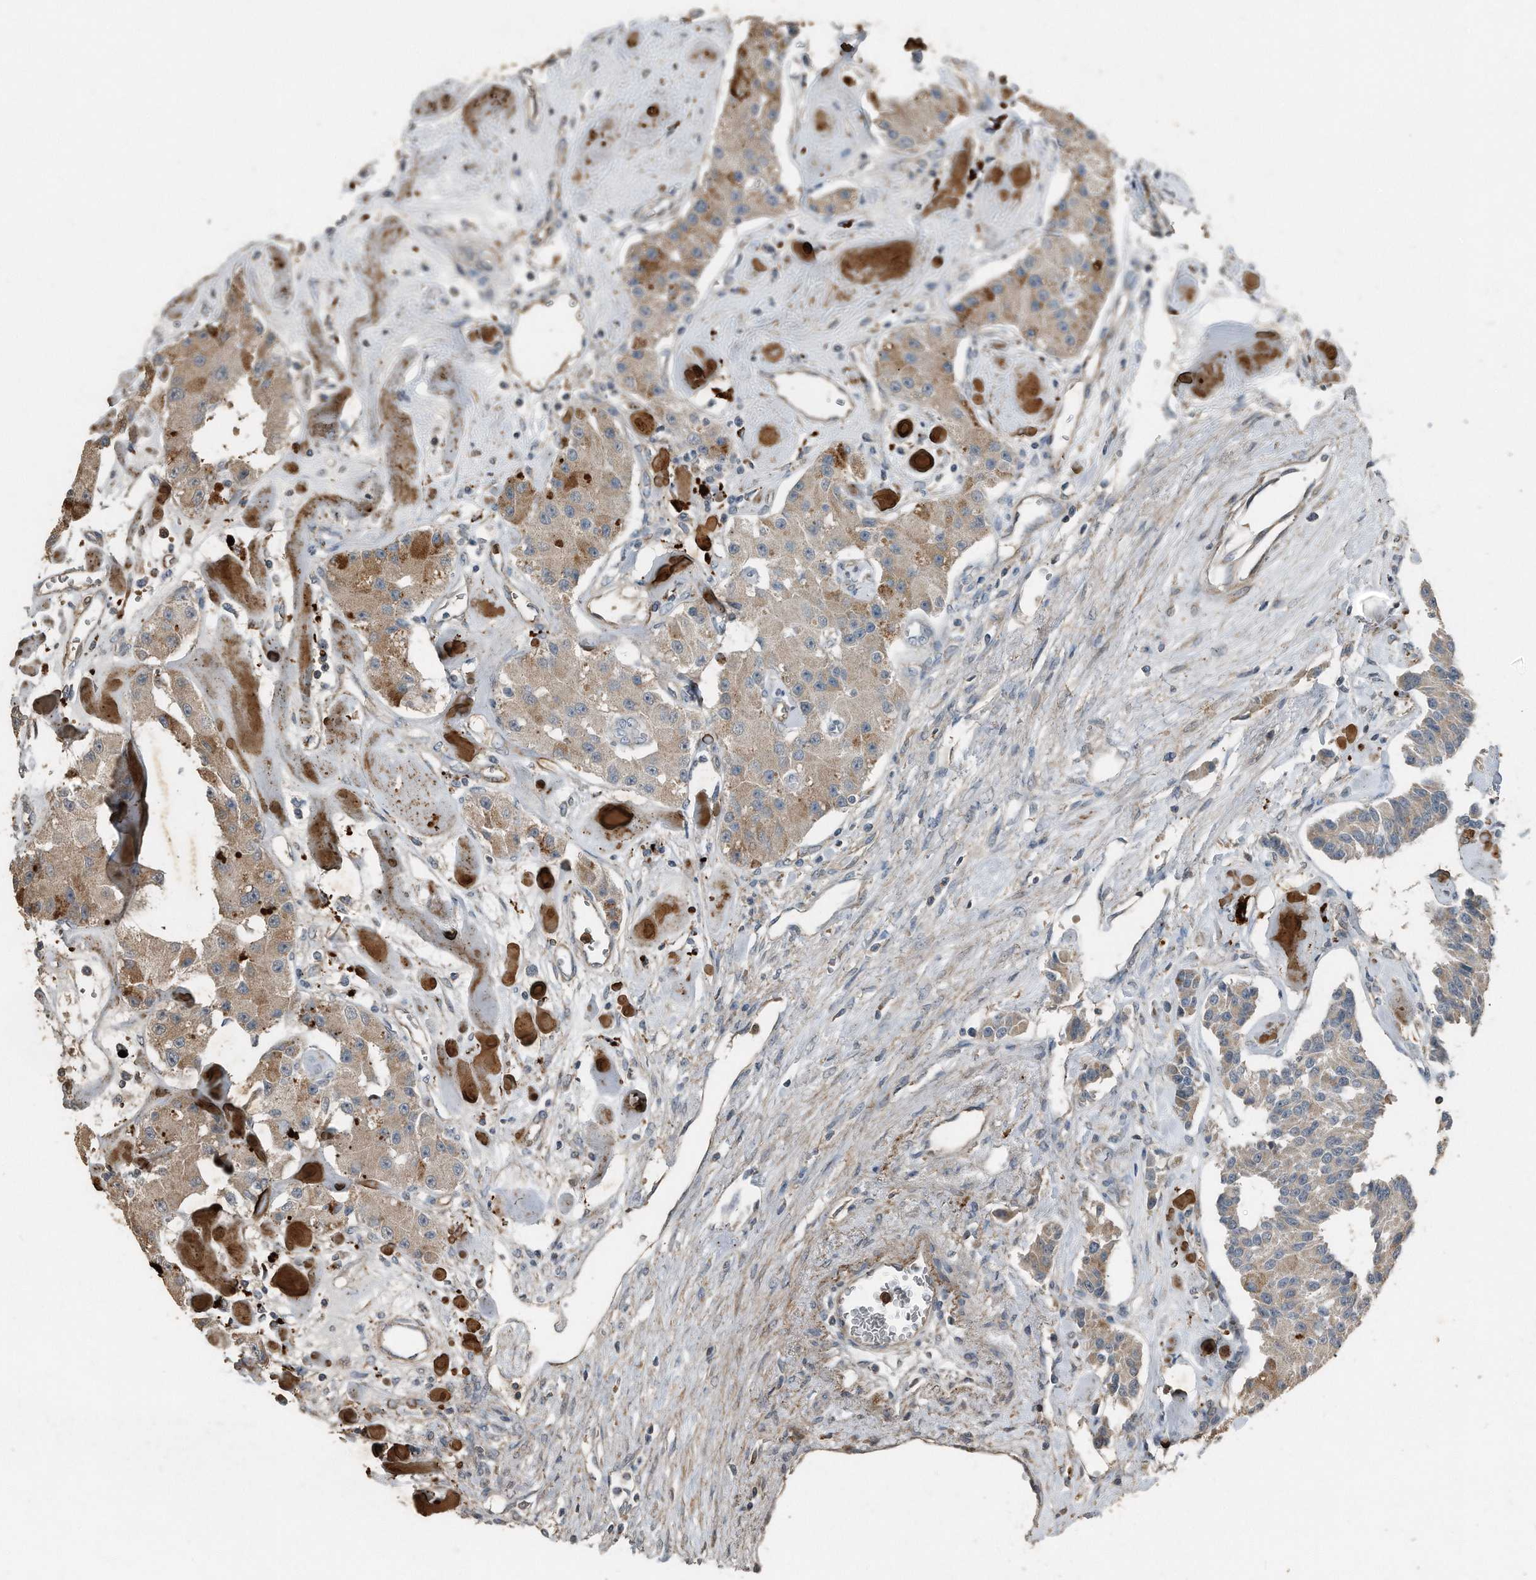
{"staining": {"intensity": "weak", "quantity": ">75%", "location": "cytoplasmic/membranous"}, "tissue": "carcinoid", "cell_type": "Tumor cells", "image_type": "cancer", "snomed": [{"axis": "morphology", "description": "Carcinoid, malignant, NOS"}, {"axis": "topography", "description": "Pancreas"}], "caption": "Tumor cells reveal low levels of weak cytoplasmic/membranous expression in about >75% of cells in carcinoid (malignant).", "gene": "C9", "patient": {"sex": "male", "age": 41}}